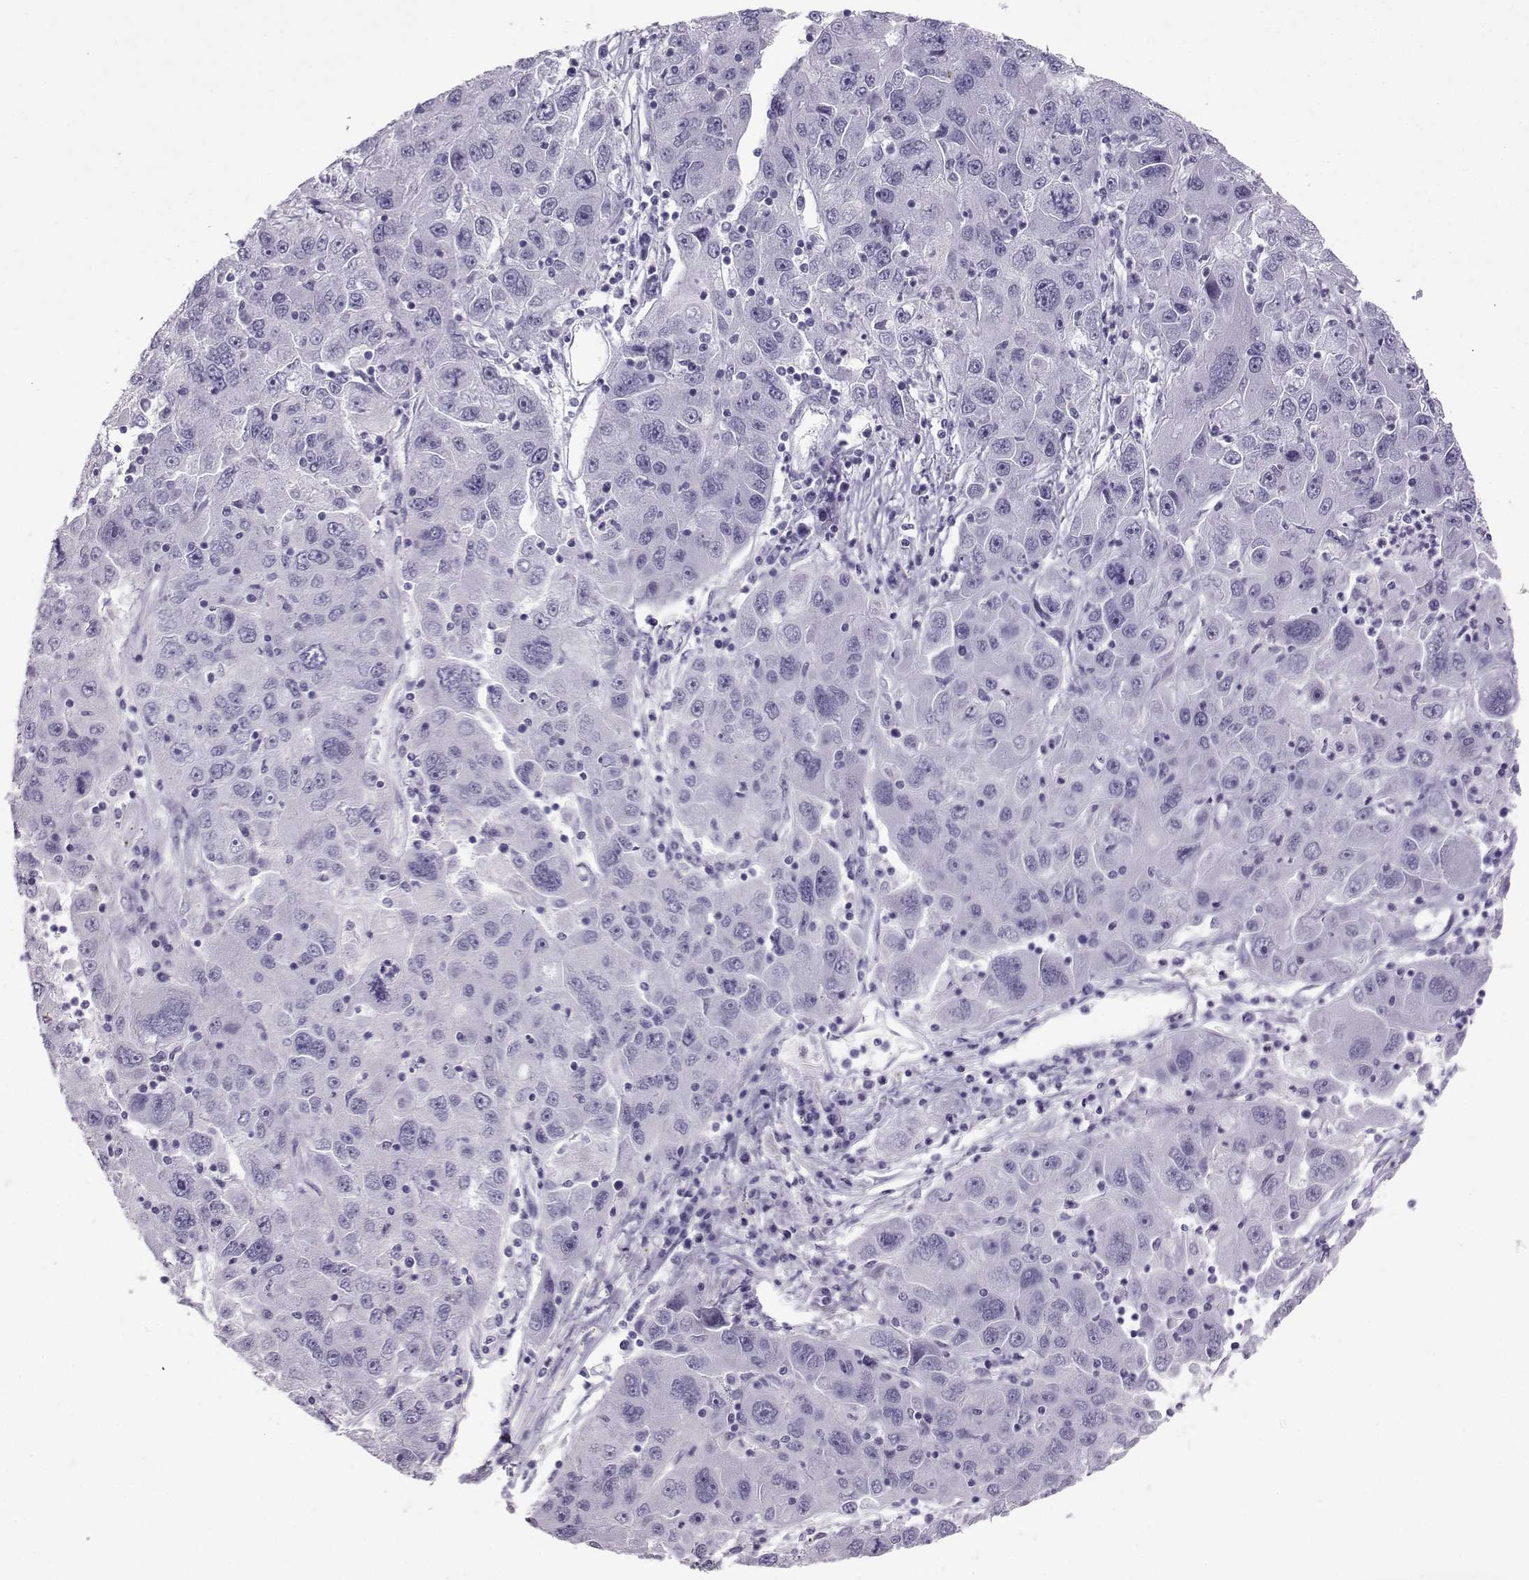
{"staining": {"intensity": "negative", "quantity": "none", "location": "none"}, "tissue": "stomach cancer", "cell_type": "Tumor cells", "image_type": "cancer", "snomed": [{"axis": "morphology", "description": "Adenocarcinoma, NOS"}, {"axis": "topography", "description": "Stomach"}], "caption": "An image of stomach cancer stained for a protein exhibits no brown staining in tumor cells.", "gene": "ZBTB8B", "patient": {"sex": "male", "age": 56}}